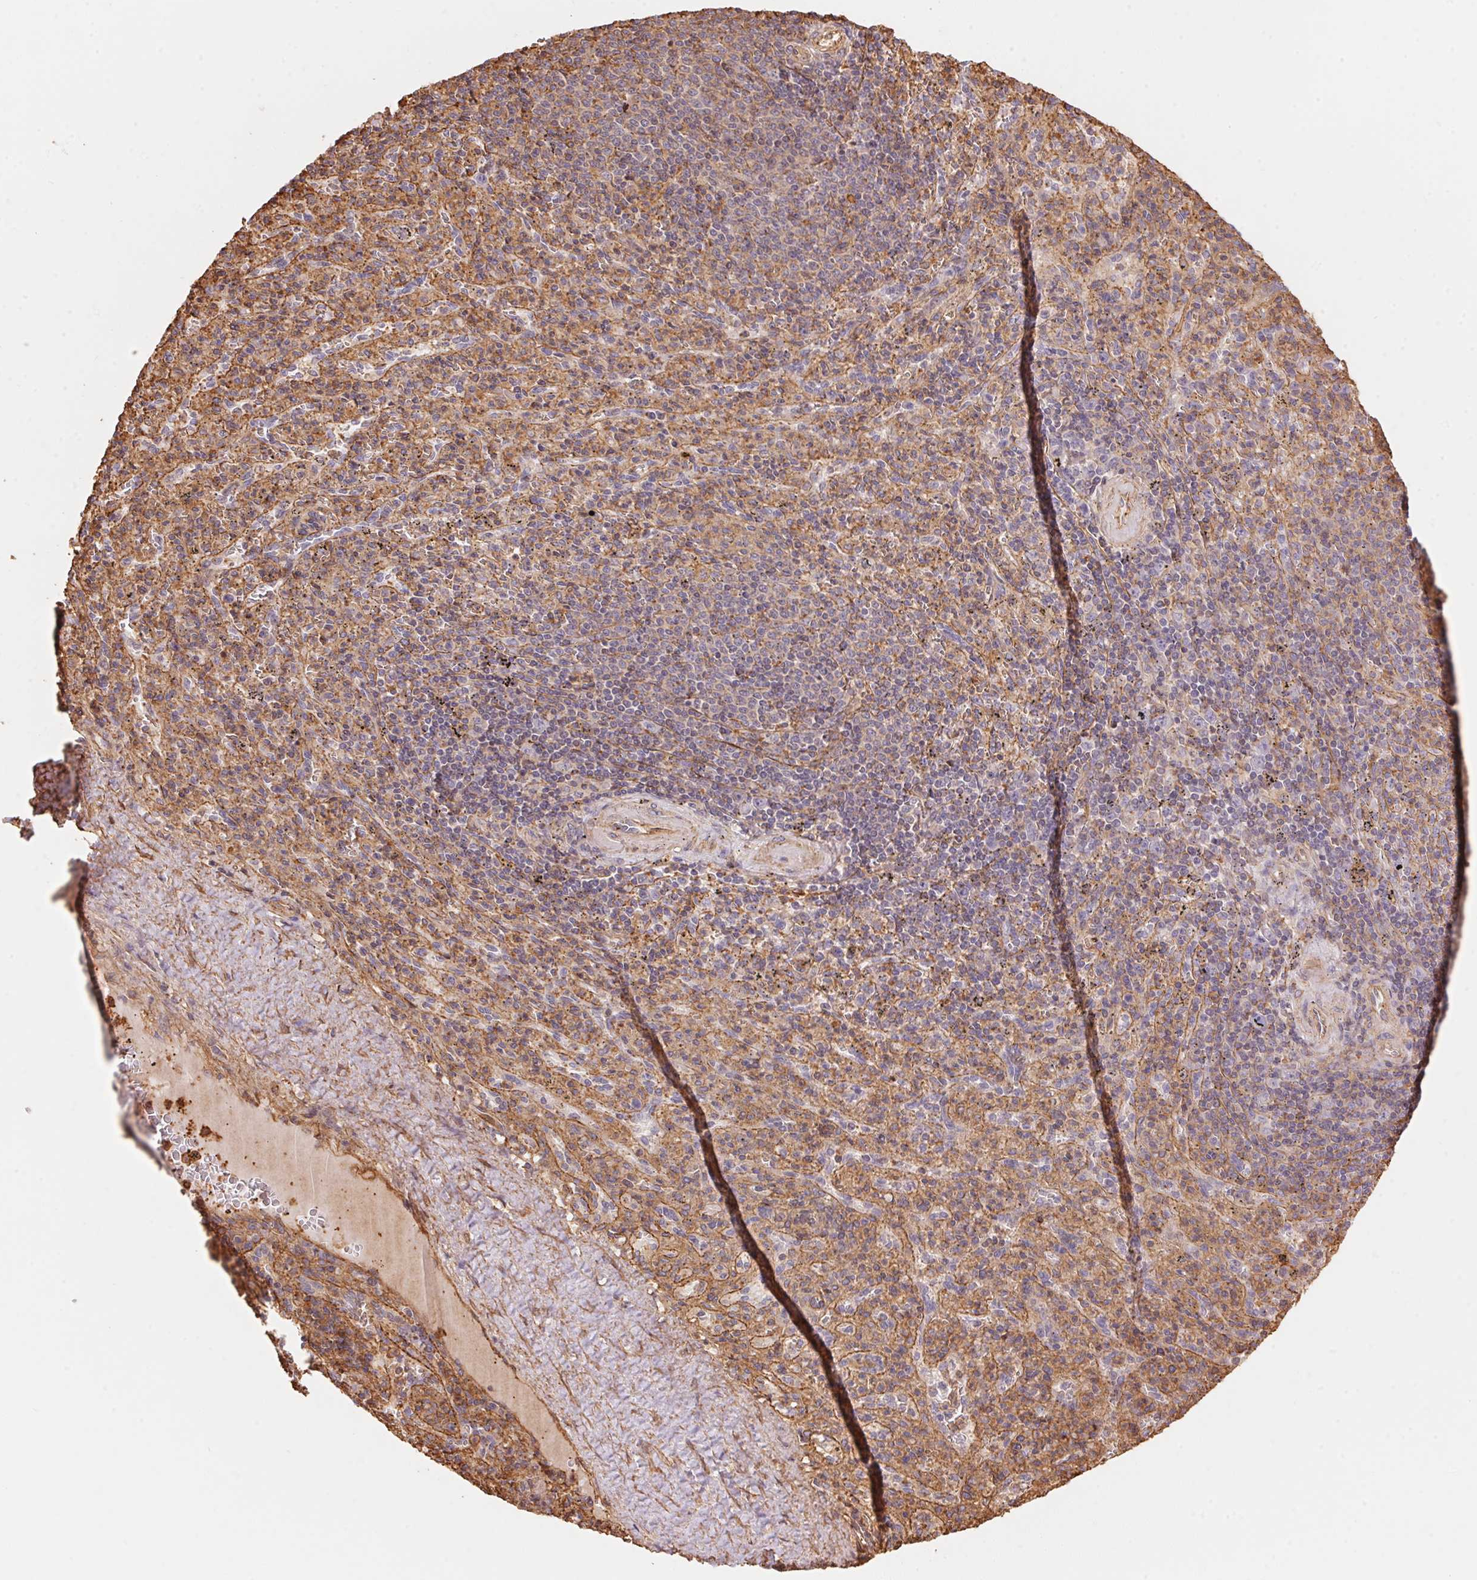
{"staining": {"intensity": "weak", "quantity": "<25%", "location": "cytoplasmic/membranous"}, "tissue": "spleen", "cell_type": "Cells in red pulp", "image_type": "normal", "snomed": [{"axis": "morphology", "description": "Normal tissue, NOS"}, {"axis": "topography", "description": "Spleen"}], "caption": "Immunohistochemical staining of unremarkable spleen exhibits no significant positivity in cells in red pulp. Brightfield microscopy of immunohistochemistry (IHC) stained with DAB (brown) and hematoxylin (blue), captured at high magnification.", "gene": "FRAS1", "patient": {"sex": "male", "age": 57}}